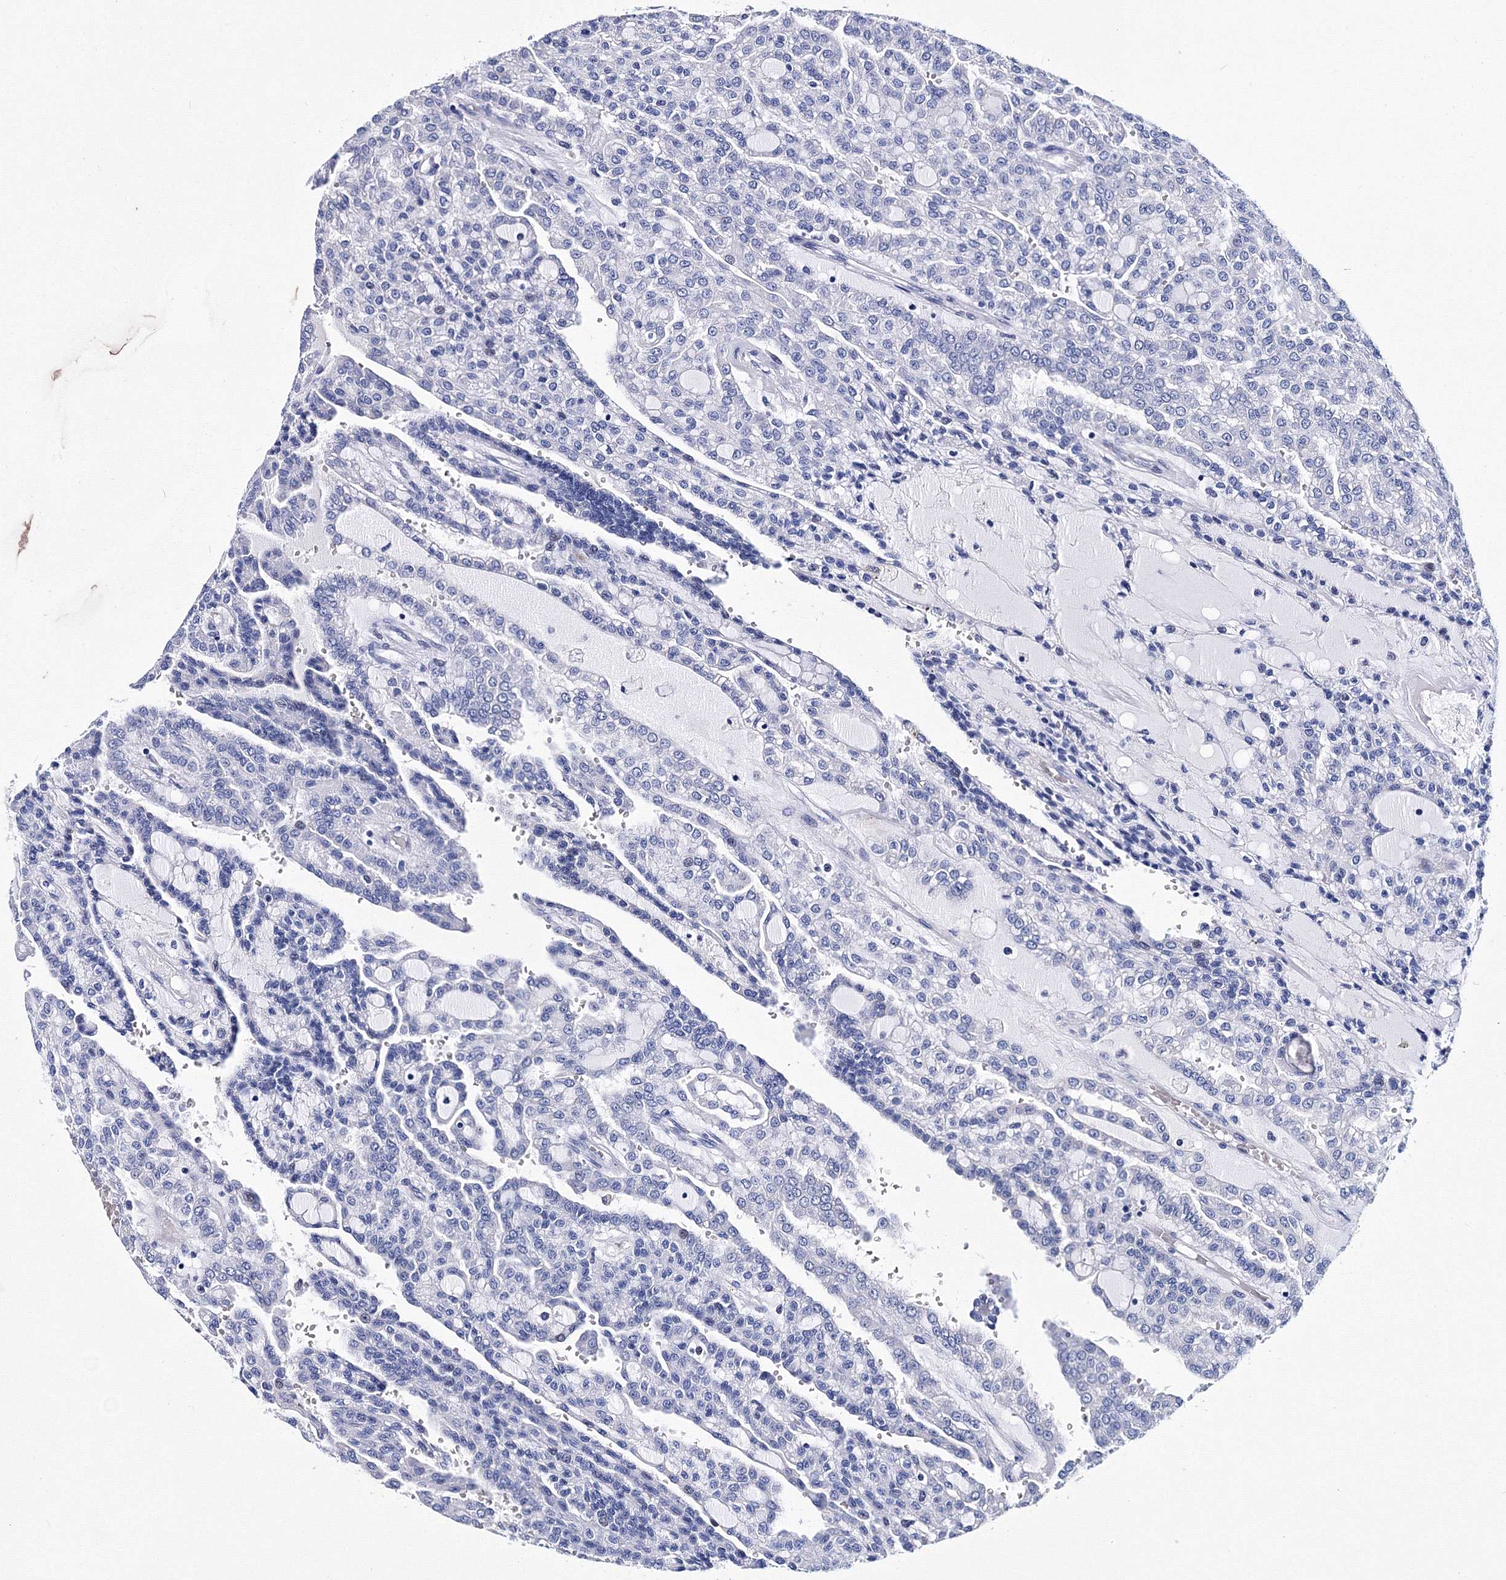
{"staining": {"intensity": "negative", "quantity": "none", "location": "none"}, "tissue": "renal cancer", "cell_type": "Tumor cells", "image_type": "cancer", "snomed": [{"axis": "morphology", "description": "Adenocarcinoma, NOS"}, {"axis": "topography", "description": "Kidney"}], "caption": "Tumor cells show no significant protein staining in renal adenocarcinoma.", "gene": "TRPM2", "patient": {"sex": "male", "age": 63}}